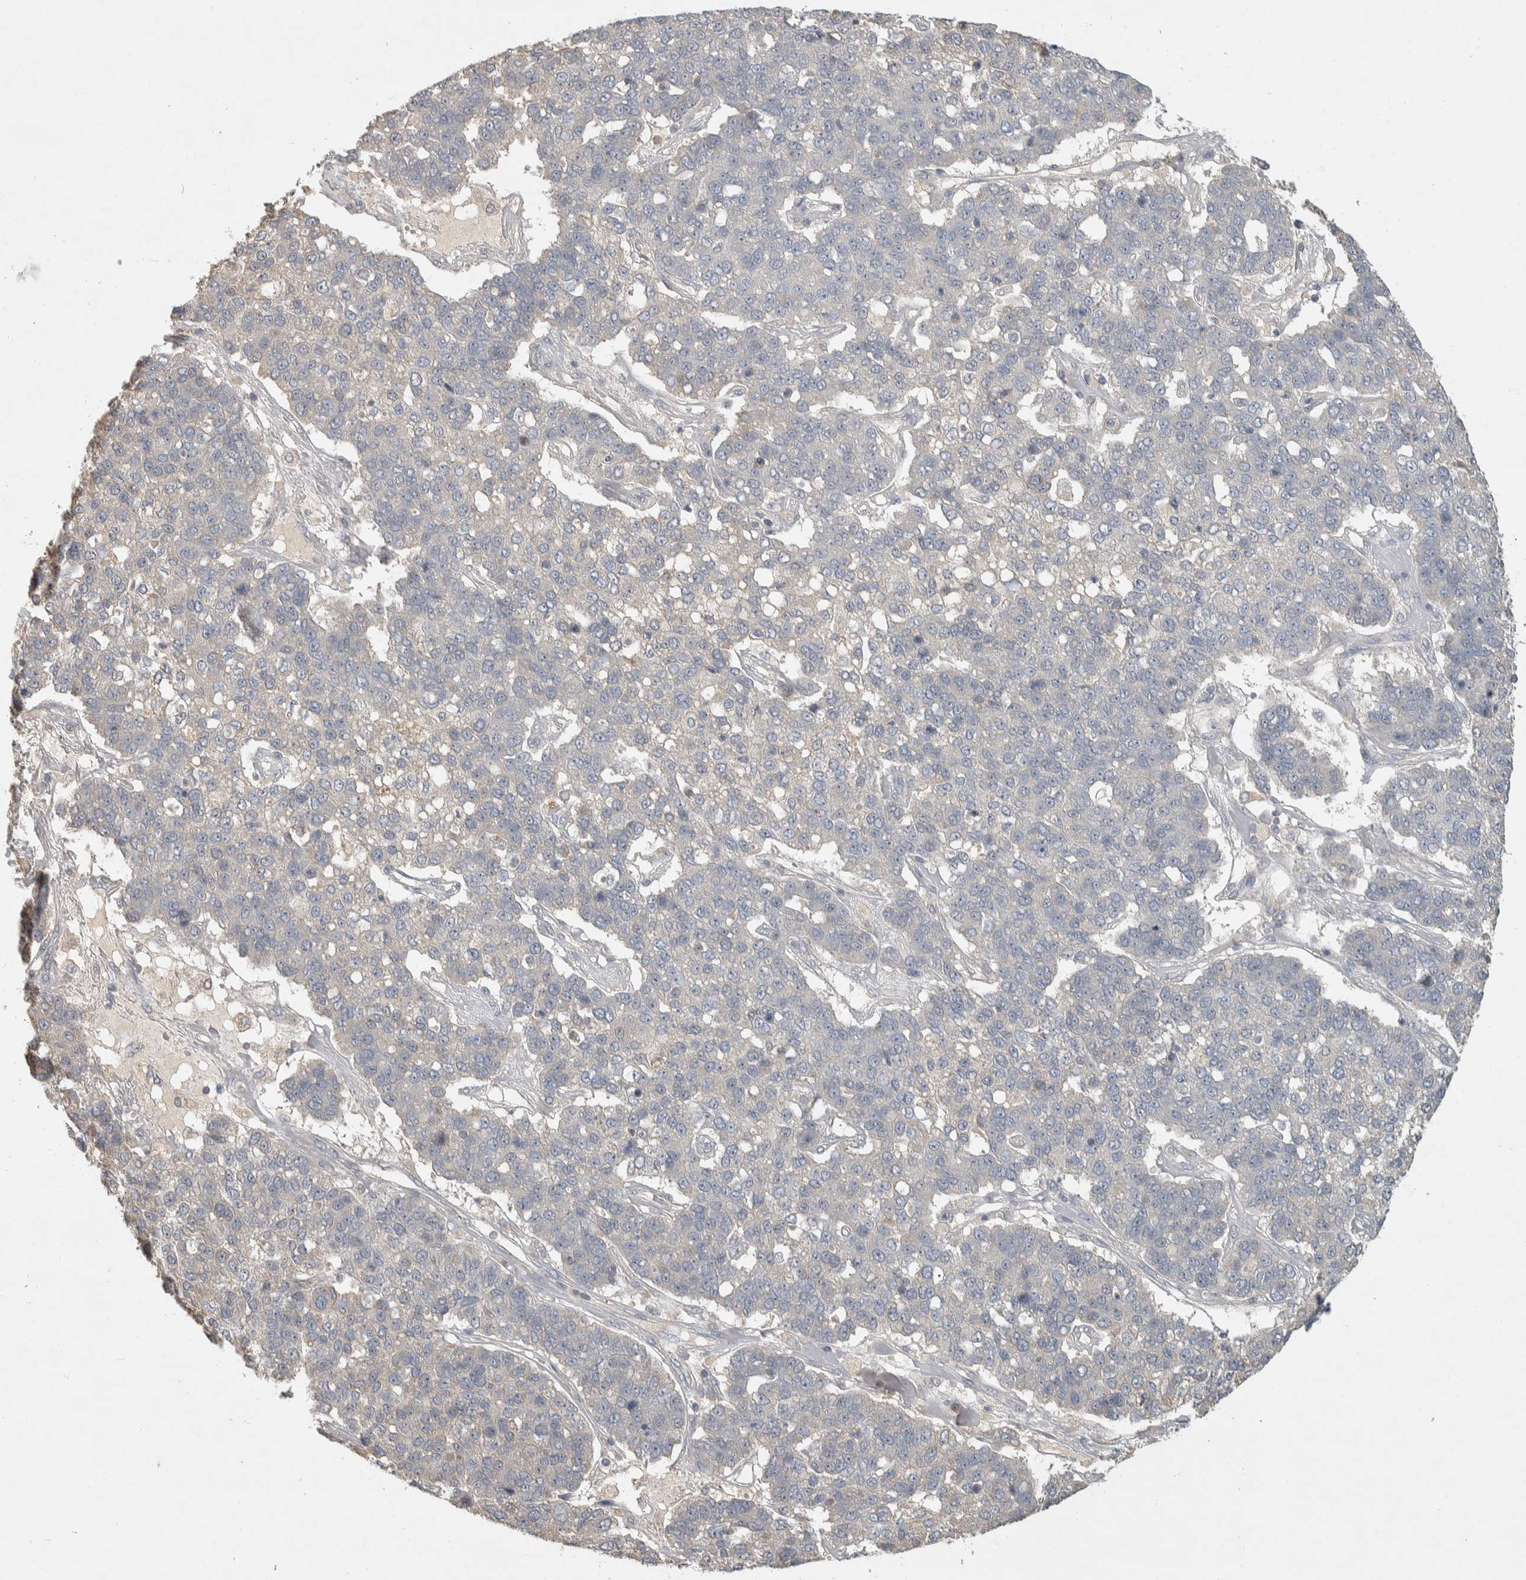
{"staining": {"intensity": "negative", "quantity": "none", "location": "none"}, "tissue": "pancreatic cancer", "cell_type": "Tumor cells", "image_type": "cancer", "snomed": [{"axis": "morphology", "description": "Adenocarcinoma, NOS"}, {"axis": "topography", "description": "Pancreas"}], "caption": "A high-resolution micrograph shows IHC staining of adenocarcinoma (pancreatic), which reveals no significant staining in tumor cells.", "gene": "EIF3H", "patient": {"sex": "female", "age": 61}}